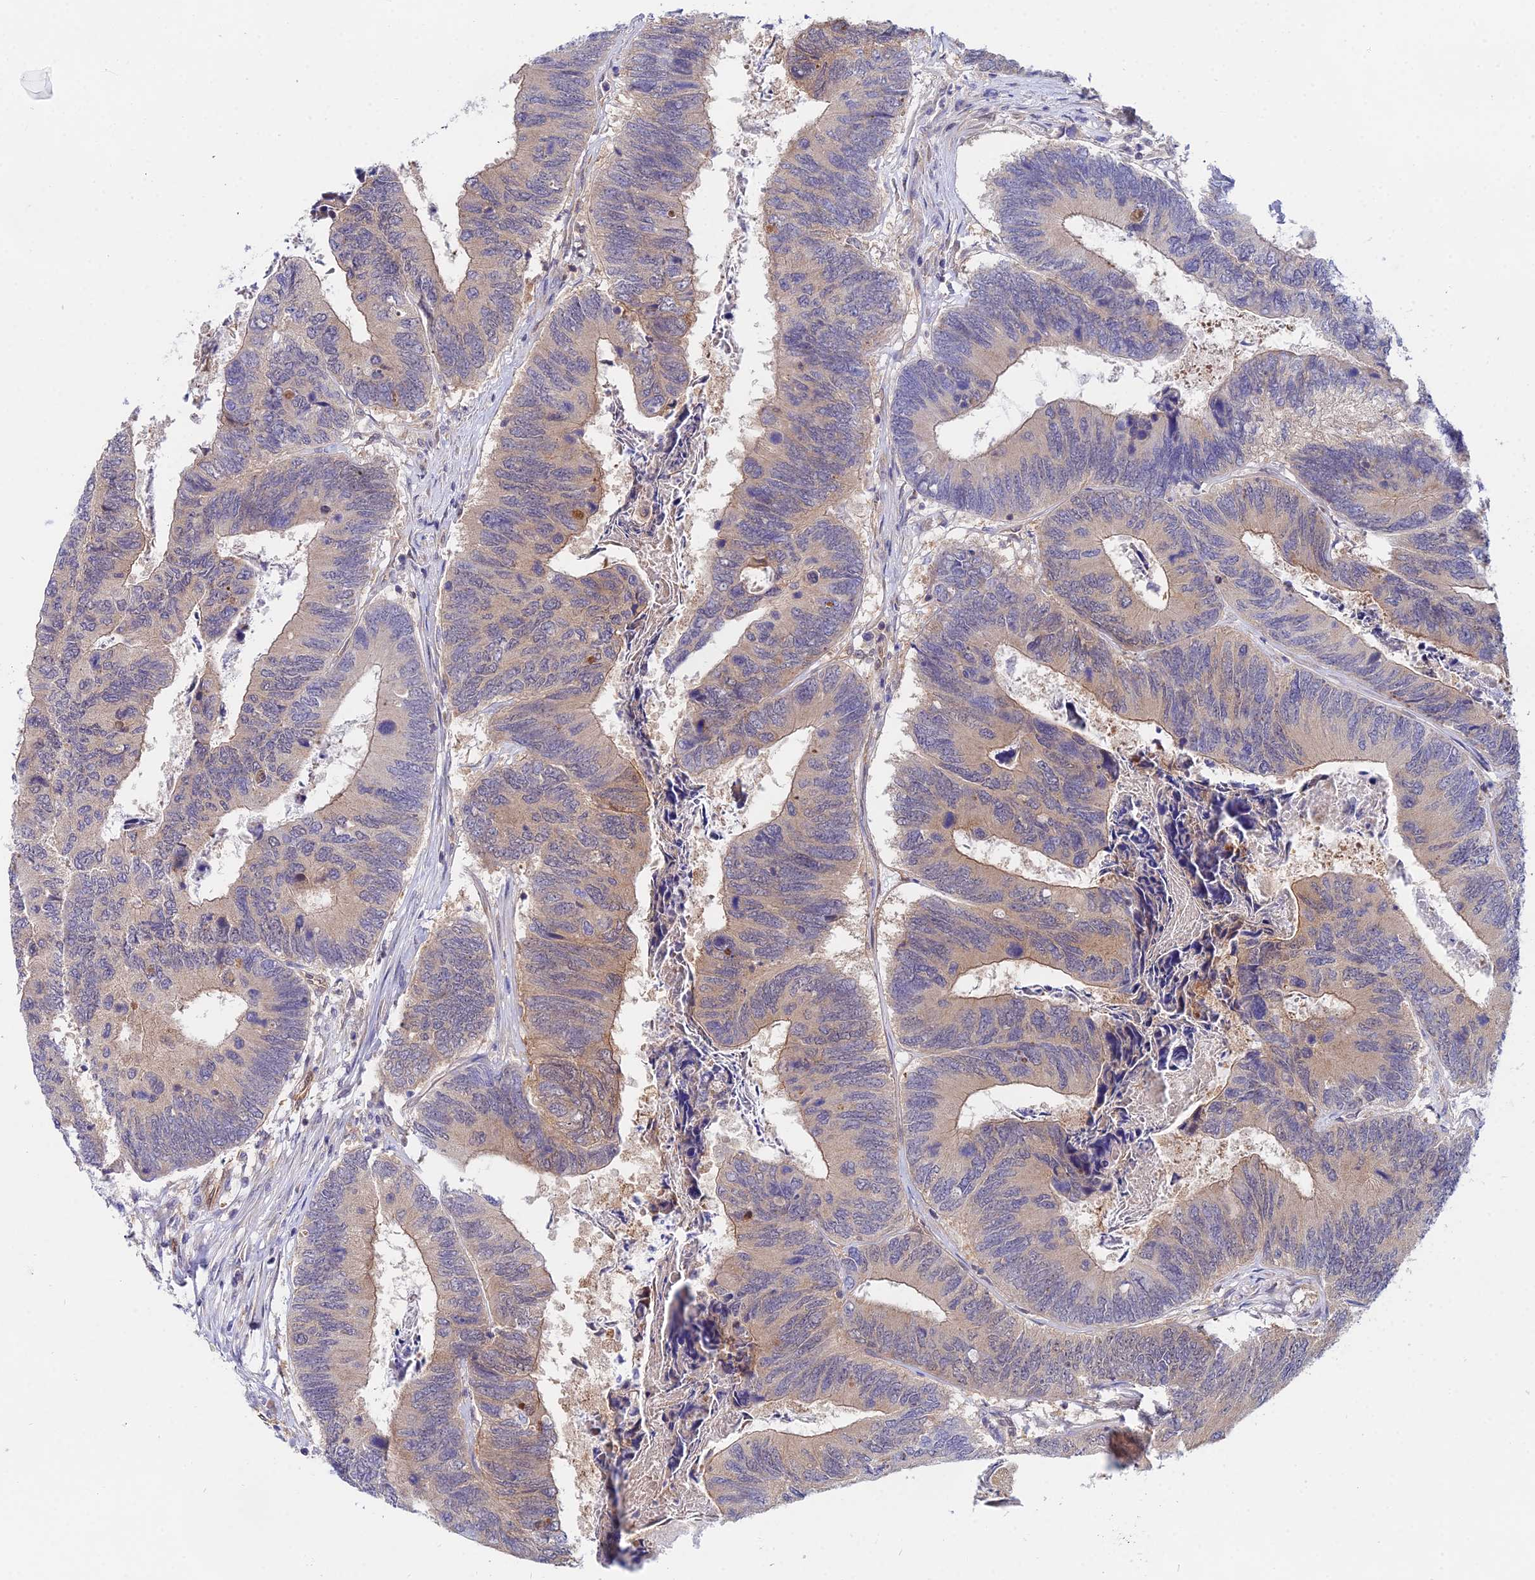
{"staining": {"intensity": "weak", "quantity": "25%-75%", "location": "cytoplasmic/membranous"}, "tissue": "colorectal cancer", "cell_type": "Tumor cells", "image_type": "cancer", "snomed": [{"axis": "morphology", "description": "Adenocarcinoma, NOS"}, {"axis": "topography", "description": "Colon"}], "caption": "IHC (DAB) staining of human colorectal cancer exhibits weak cytoplasmic/membranous protein positivity in about 25%-75% of tumor cells.", "gene": "PPP2R2C", "patient": {"sex": "female", "age": 67}}